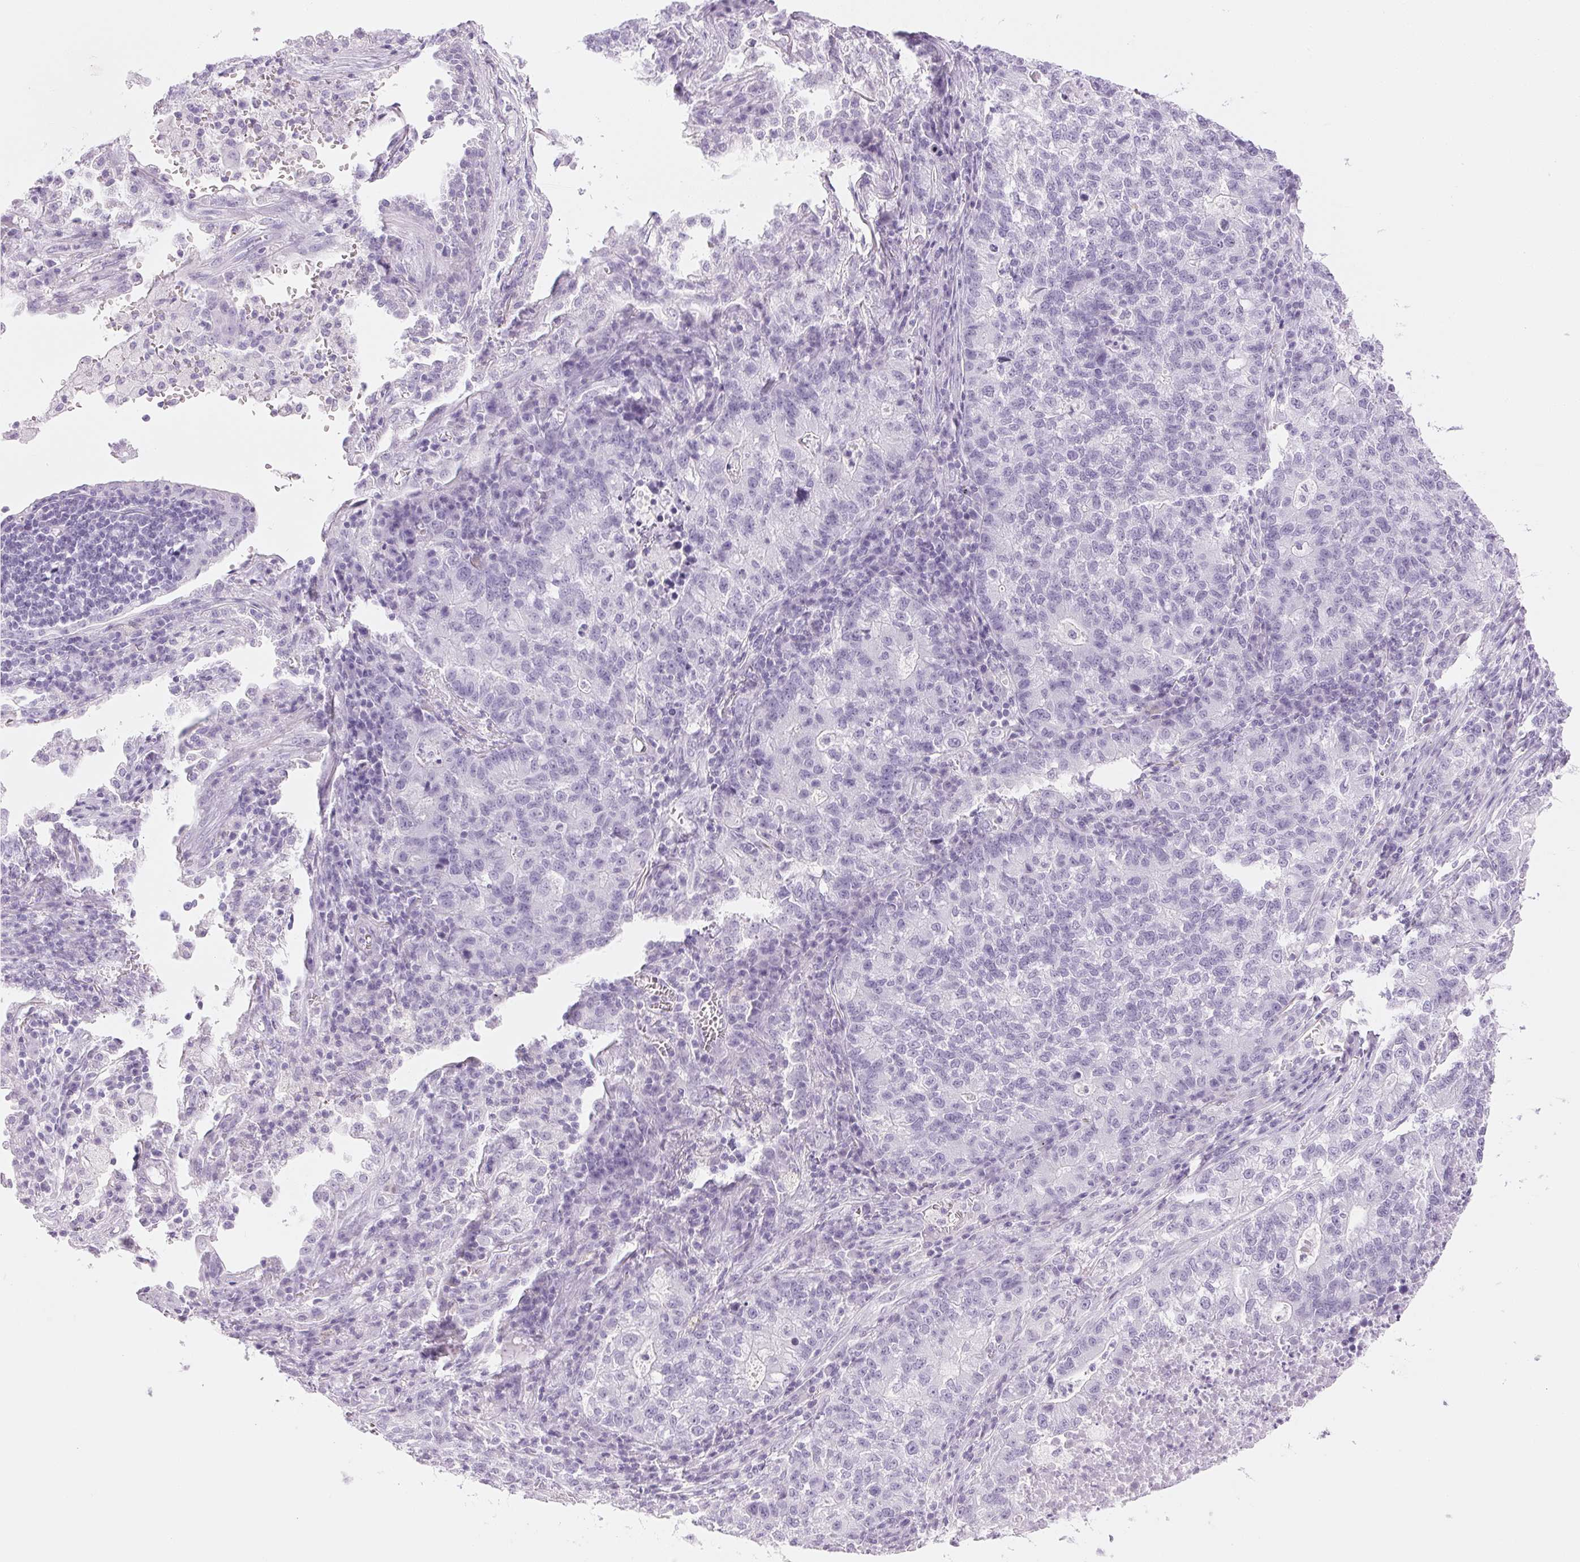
{"staining": {"intensity": "negative", "quantity": "none", "location": "none"}, "tissue": "lung cancer", "cell_type": "Tumor cells", "image_type": "cancer", "snomed": [{"axis": "morphology", "description": "Adenocarcinoma, NOS"}, {"axis": "topography", "description": "Lung"}], "caption": "DAB (3,3'-diaminobenzidine) immunohistochemical staining of adenocarcinoma (lung) shows no significant positivity in tumor cells.", "gene": "IGFBP1", "patient": {"sex": "male", "age": 57}}